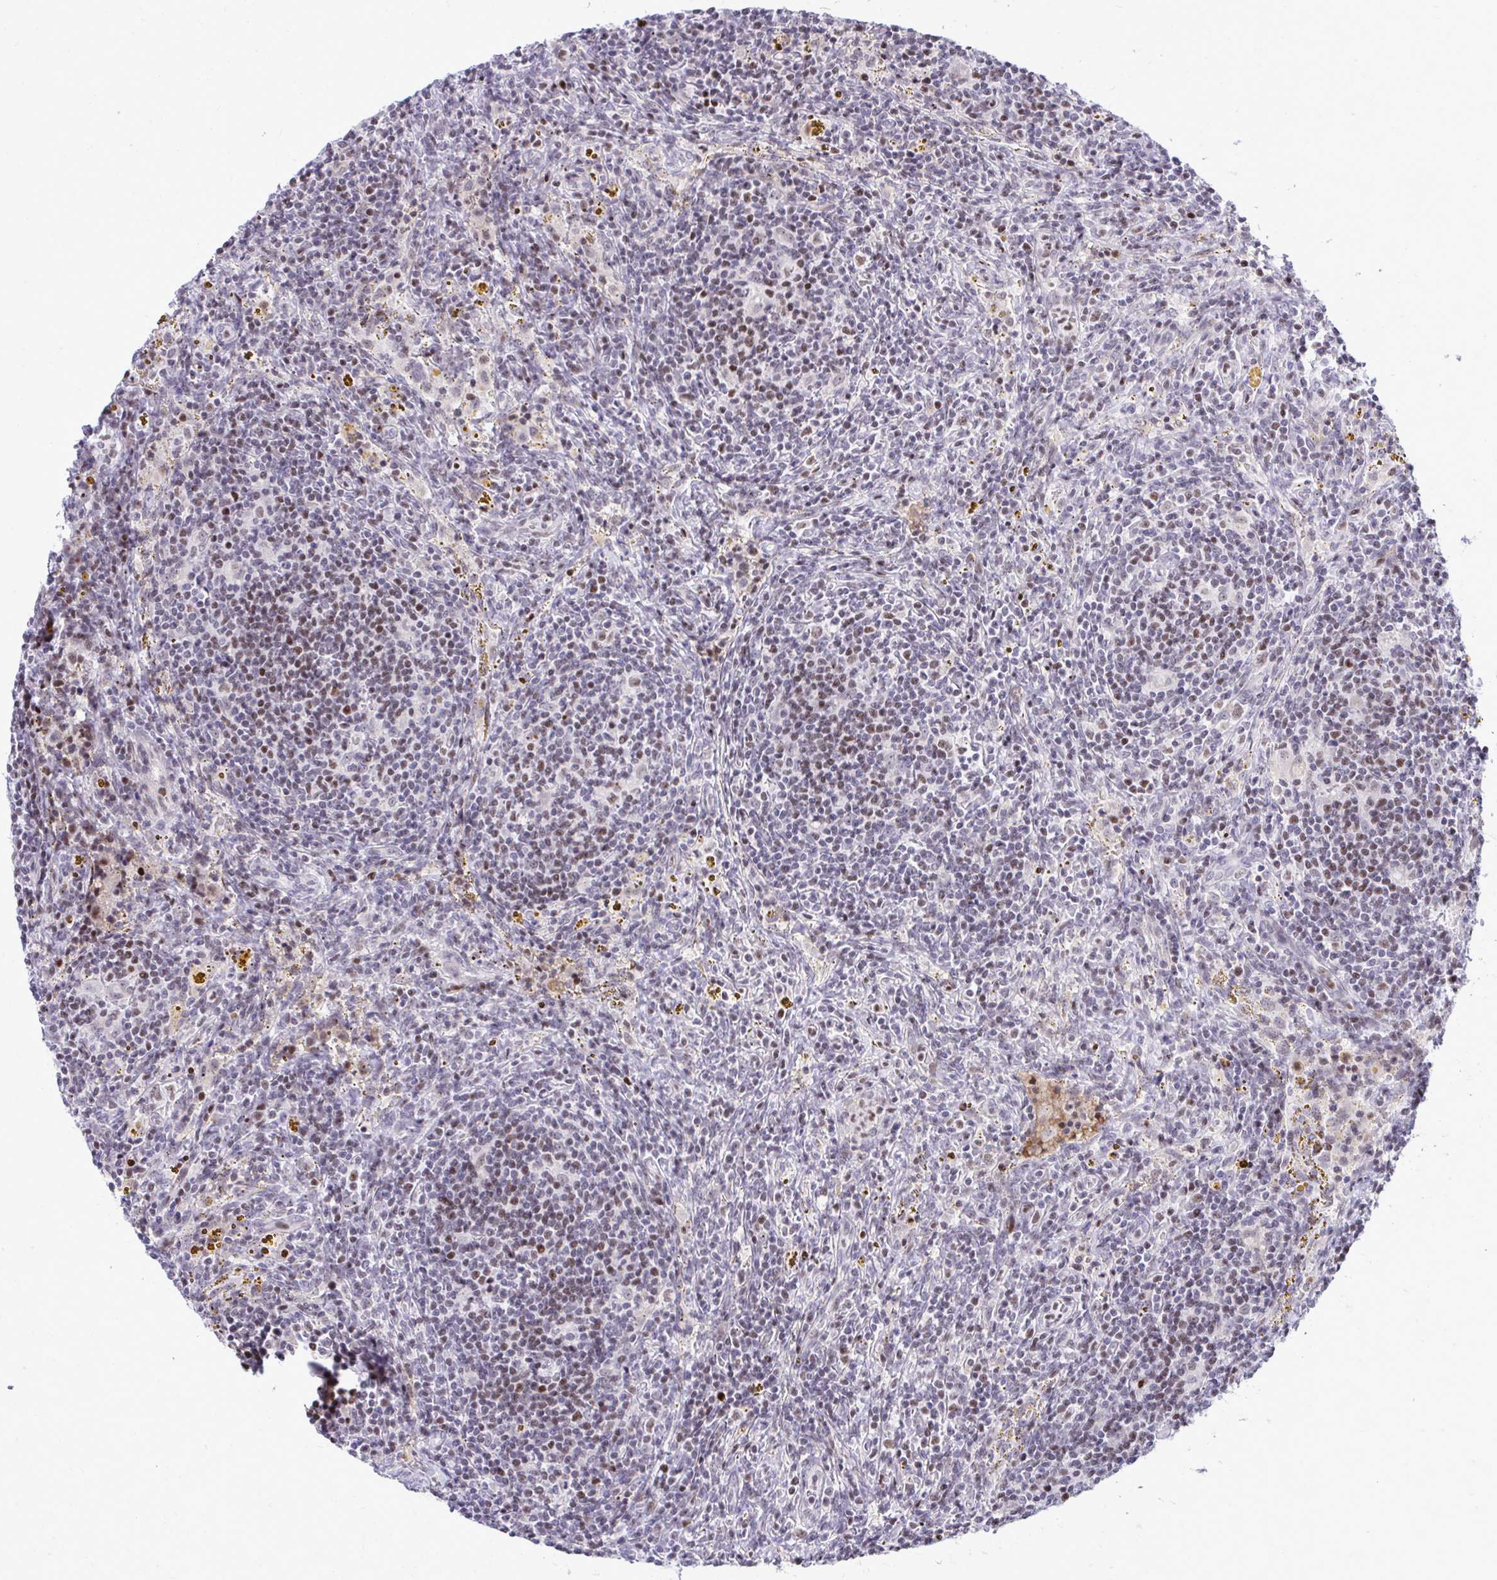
{"staining": {"intensity": "moderate", "quantity": "<25%", "location": "nuclear"}, "tissue": "lymphoma", "cell_type": "Tumor cells", "image_type": "cancer", "snomed": [{"axis": "morphology", "description": "Malignant lymphoma, non-Hodgkin's type, Low grade"}, {"axis": "topography", "description": "Spleen"}], "caption": "IHC staining of low-grade malignant lymphoma, non-Hodgkin's type, which shows low levels of moderate nuclear expression in approximately <25% of tumor cells indicating moderate nuclear protein staining. The staining was performed using DAB (brown) for protein detection and nuclei were counterstained in hematoxylin (blue).", "gene": "C14orf39", "patient": {"sex": "female", "age": 70}}